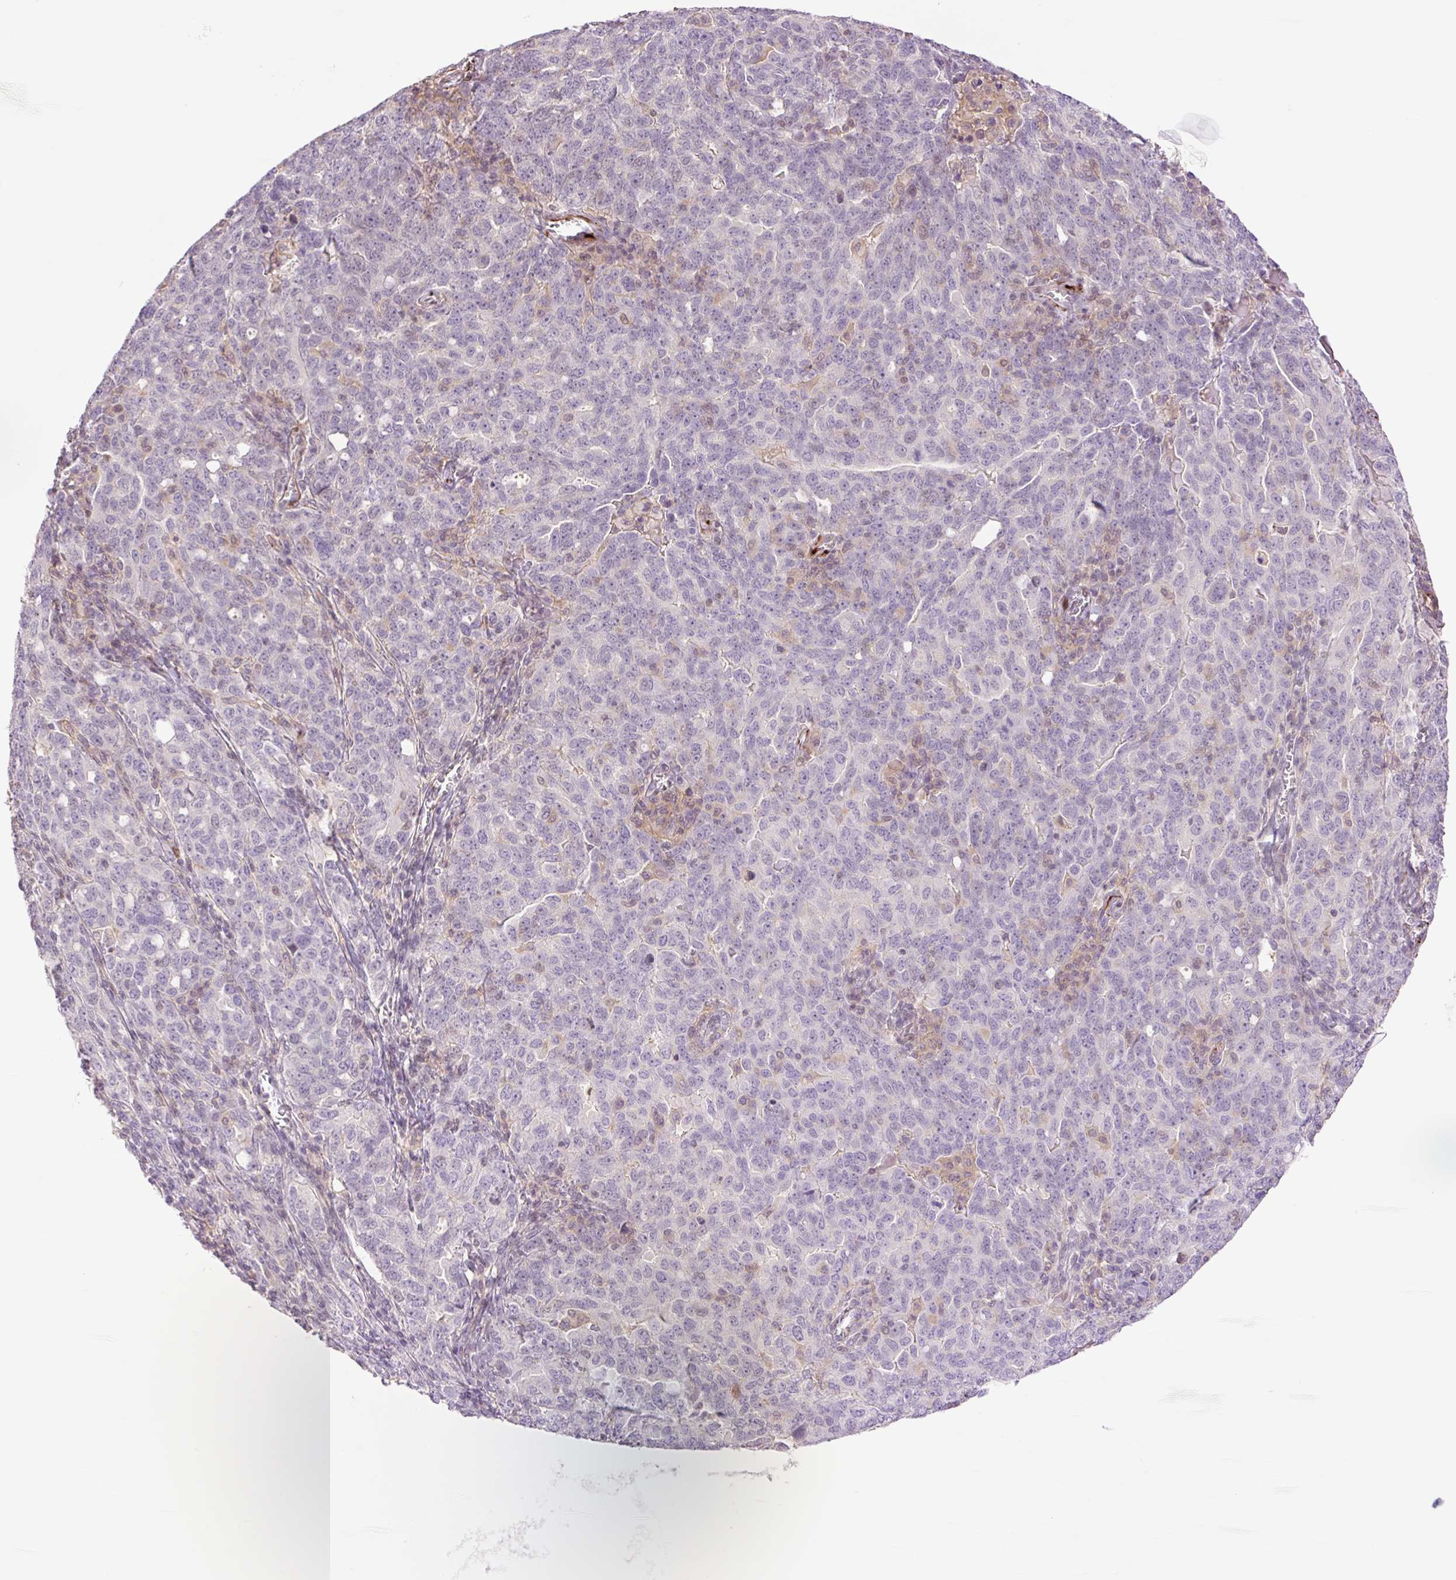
{"staining": {"intensity": "negative", "quantity": "none", "location": "none"}, "tissue": "ovarian cancer", "cell_type": "Tumor cells", "image_type": "cancer", "snomed": [{"axis": "morphology", "description": "Carcinoma, endometroid"}, {"axis": "topography", "description": "Ovary"}], "caption": "IHC micrograph of ovarian cancer (endometroid carcinoma) stained for a protein (brown), which displays no positivity in tumor cells.", "gene": "ZFYVE21", "patient": {"sex": "female", "age": 62}}